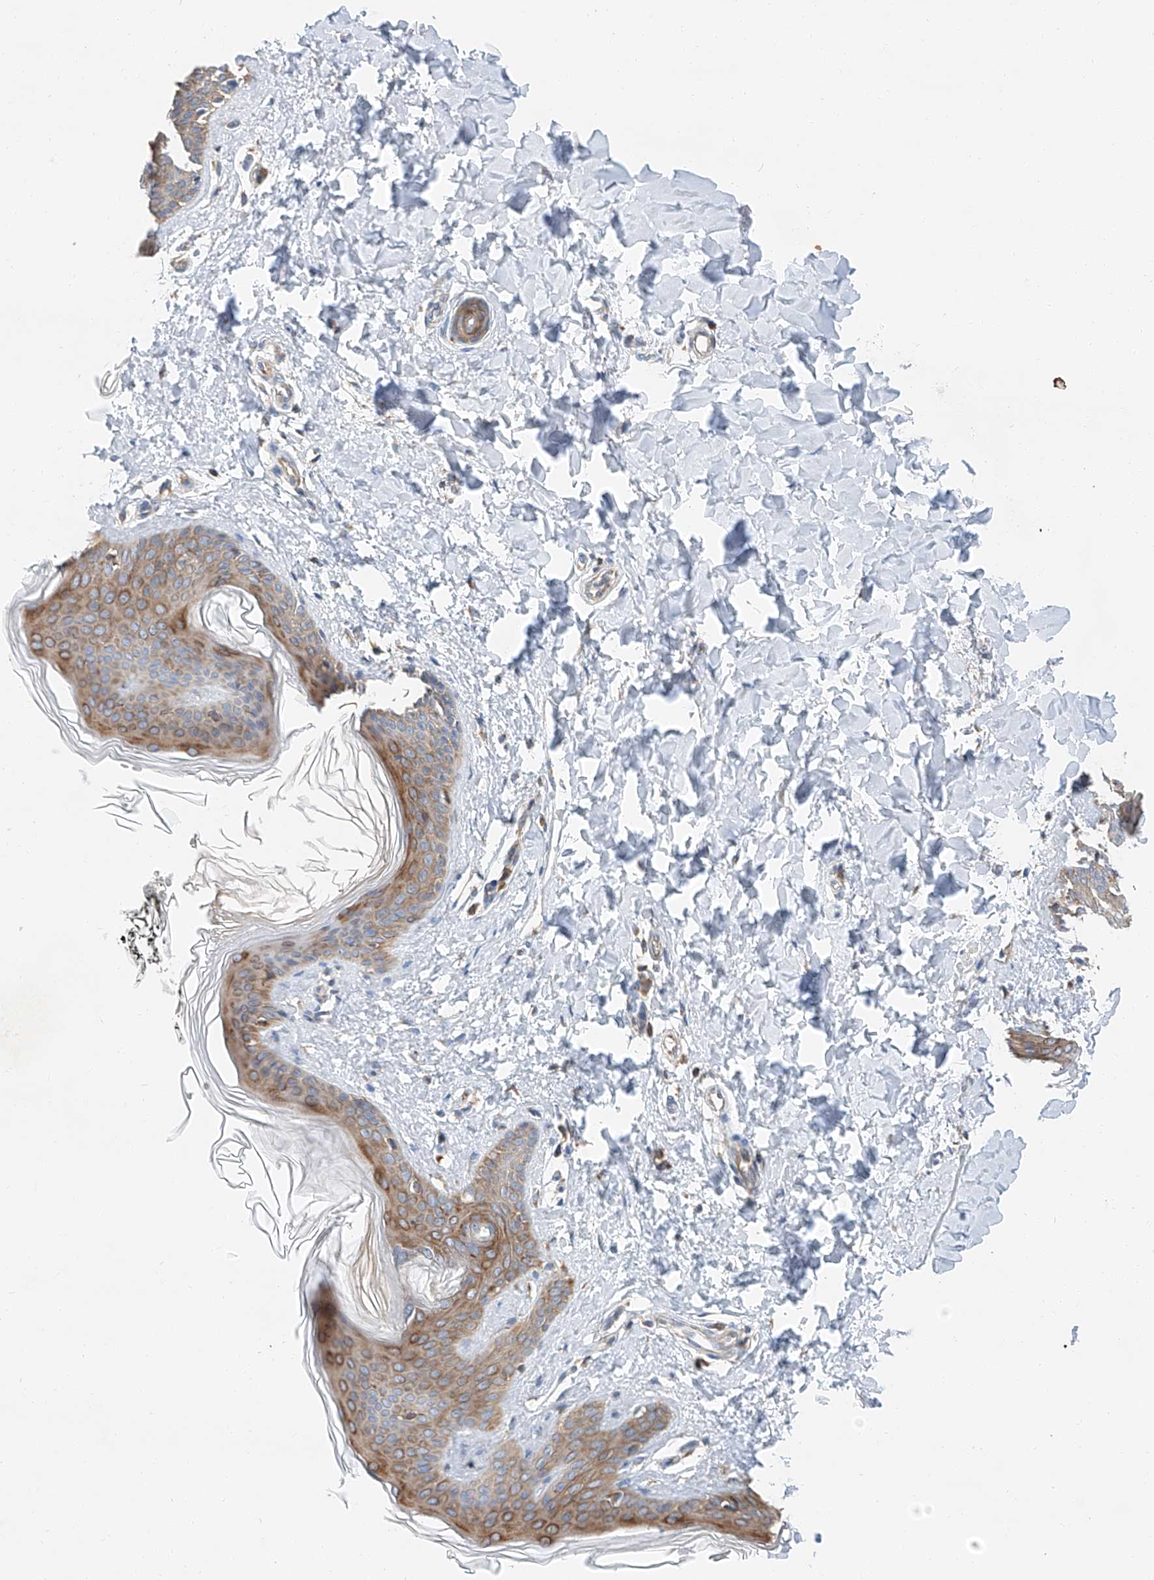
{"staining": {"intensity": "moderate", "quantity": ">75%", "location": "cytoplasmic/membranous"}, "tissue": "skin", "cell_type": "Fibroblasts", "image_type": "normal", "snomed": [{"axis": "morphology", "description": "Normal tissue, NOS"}, {"axis": "topography", "description": "Skin"}], "caption": "Brown immunohistochemical staining in normal skin reveals moderate cytoplasmic/membranous positivity in about >75% of fibroblasts. (DAB (3,3'-diaminobenzidine) IHC with brightfield microscopy, high magnification).", "gene": "ZC3H15", "patient": {"sex": "female", "age": 17}}